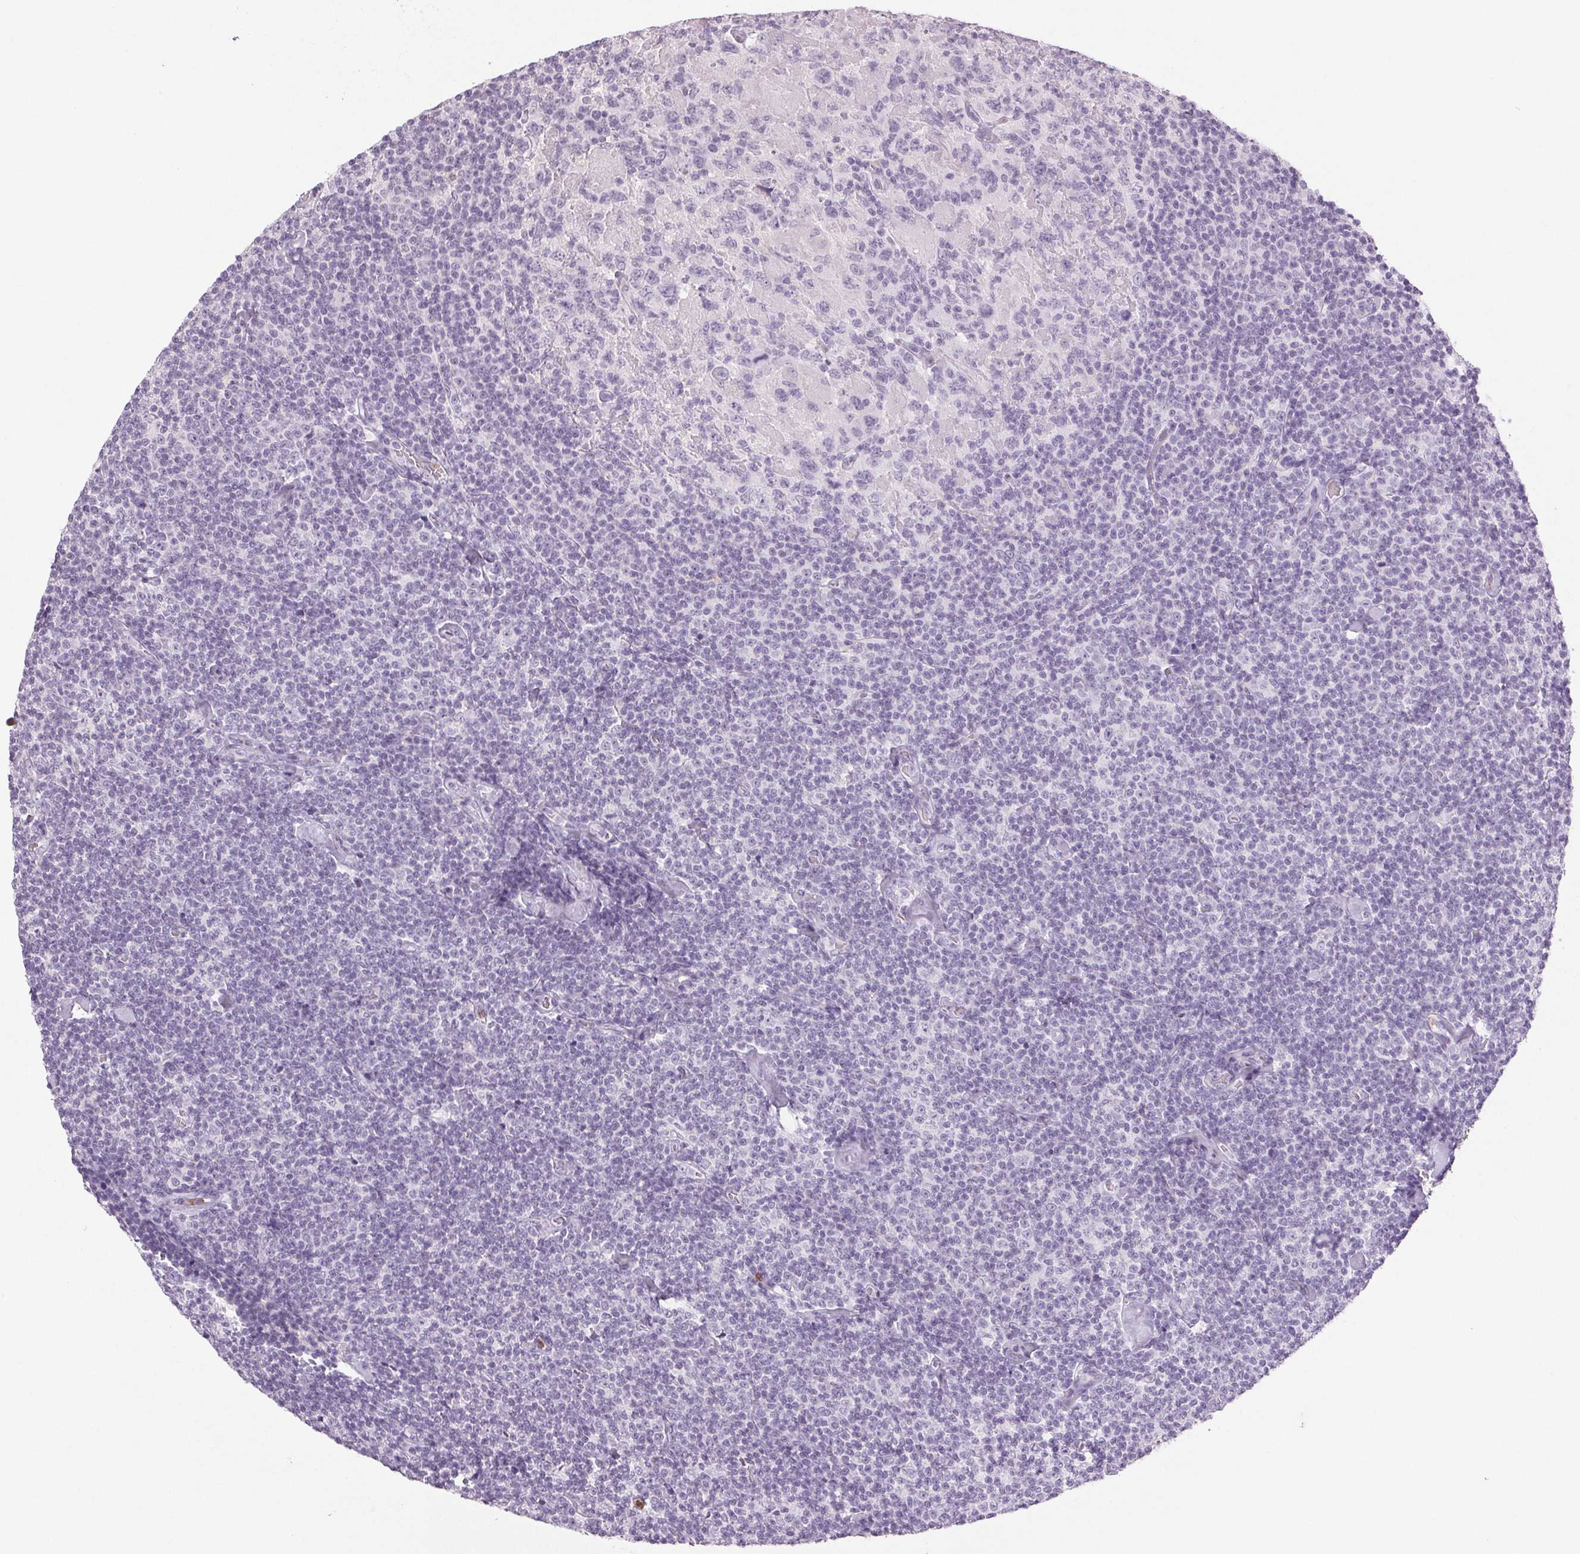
{"staining": {"intensity": "negative", "quantity": "none", "location": "none"}, "tissue": "lymphoma", "cell_type": "Tumor cells", "image_type": "cancer", "snomed": [{"axis": "morphology", "description": "Malignant lymphoma, non-Hodgkin's type, Low grade"}, {"axis": "topography", "description": "Lymph node"}], "caption": "This is an IHC image of malignant lymphoma, non-Hodgkin's type (low-grade). There is no expression in tumor cells.", "gene": "LTF", "patient": {"sex": "male", "age": 81}}